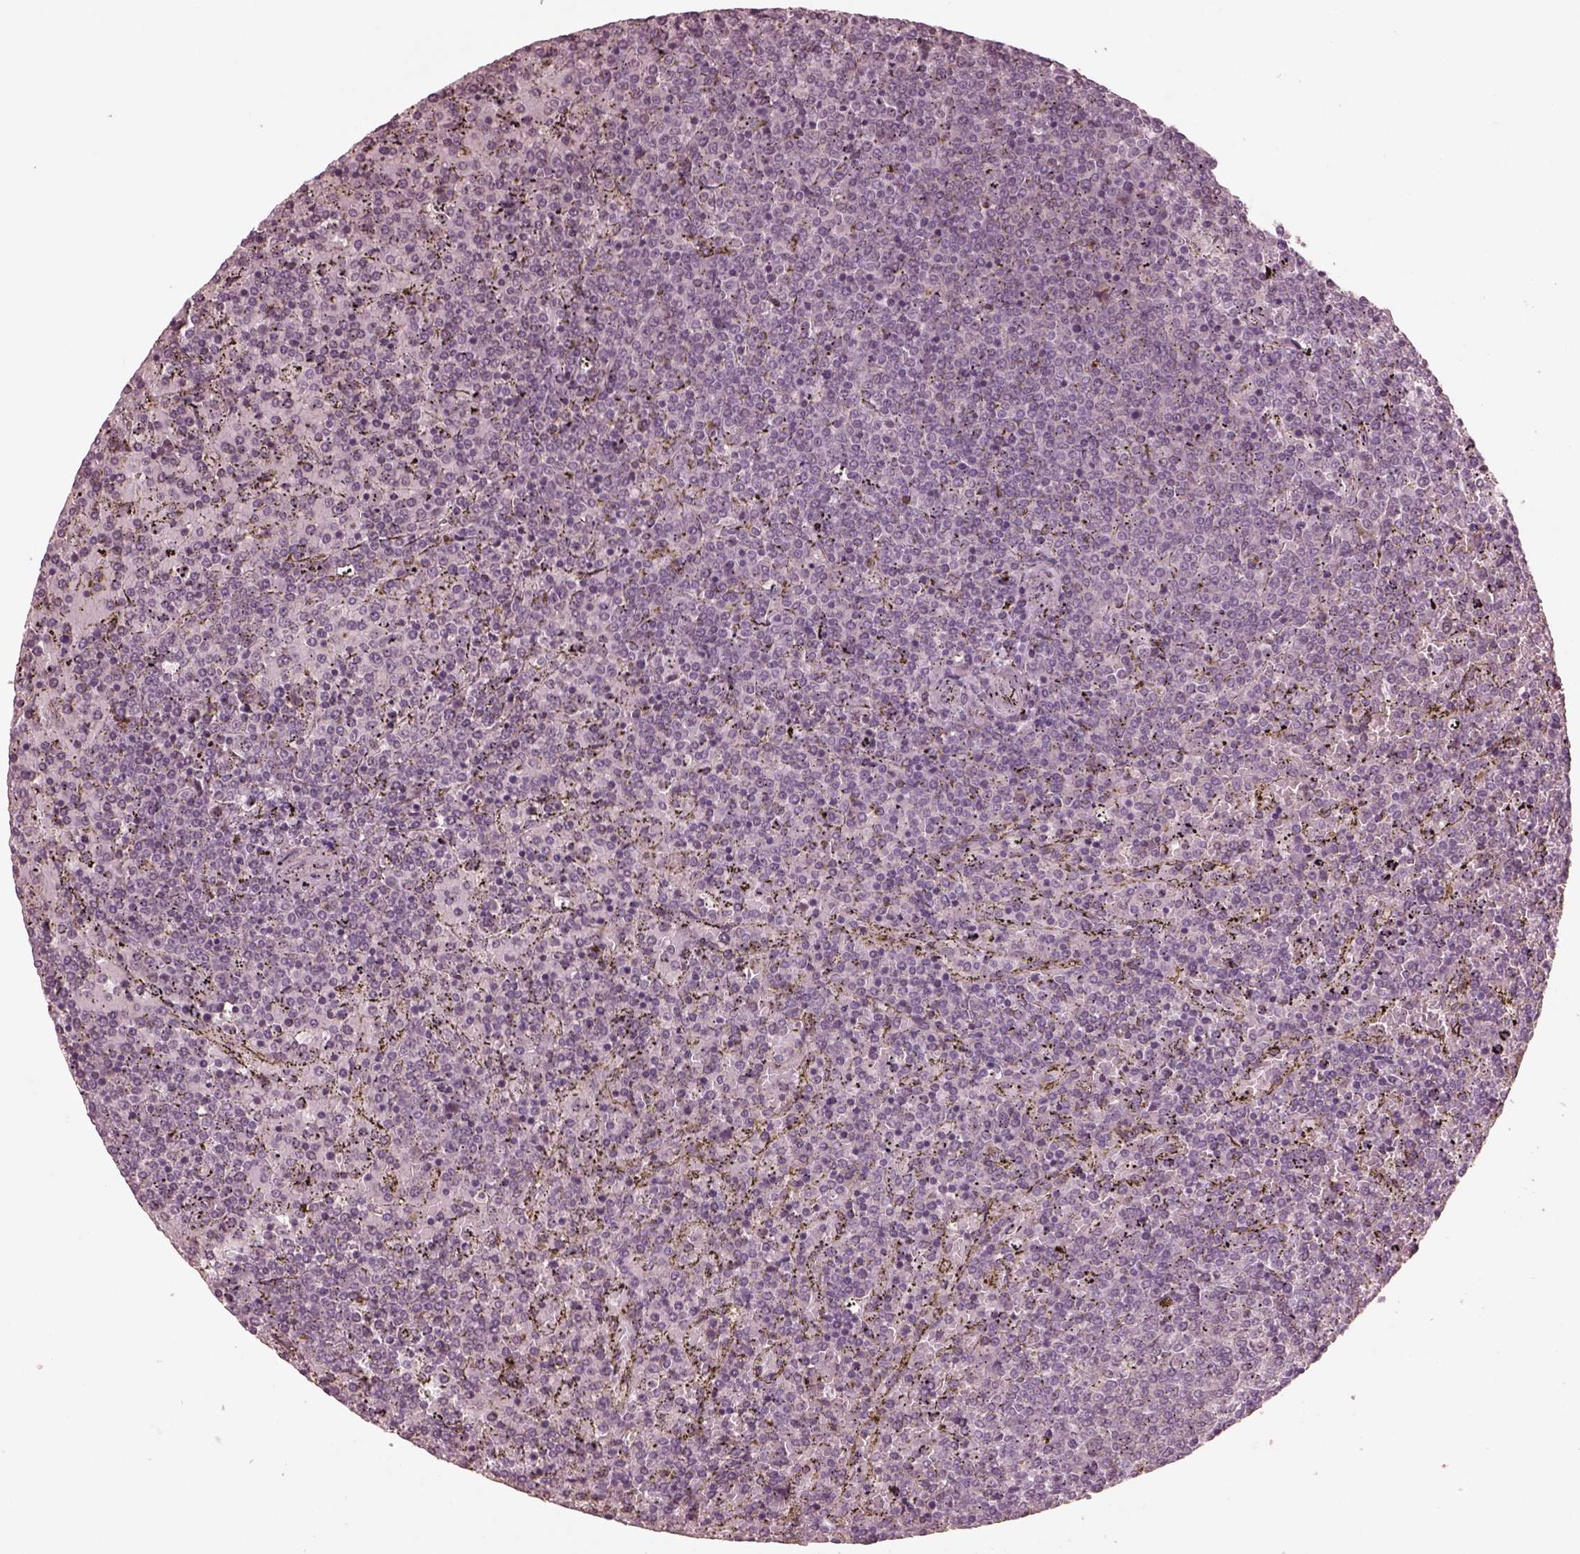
{"staining": {"intensity": "negative", "quantity": "none", "location": "none"}, "tissue": "lymphoma", "cell_type": "Tumor cells", "image_type": "cancer", "snomed": [{"axis": "morphology", "description": "Malignant lymphoma, non-Hodgkin's type, Low grade"}, {"axis": "topography", "description": "Spleen"}], "caption": "The immunohistochemistry image has no significant positivity in tumor cells of lymphoma tissue.", "gene": "RGS7", "patient": {"sex": "female", "age": 77}}